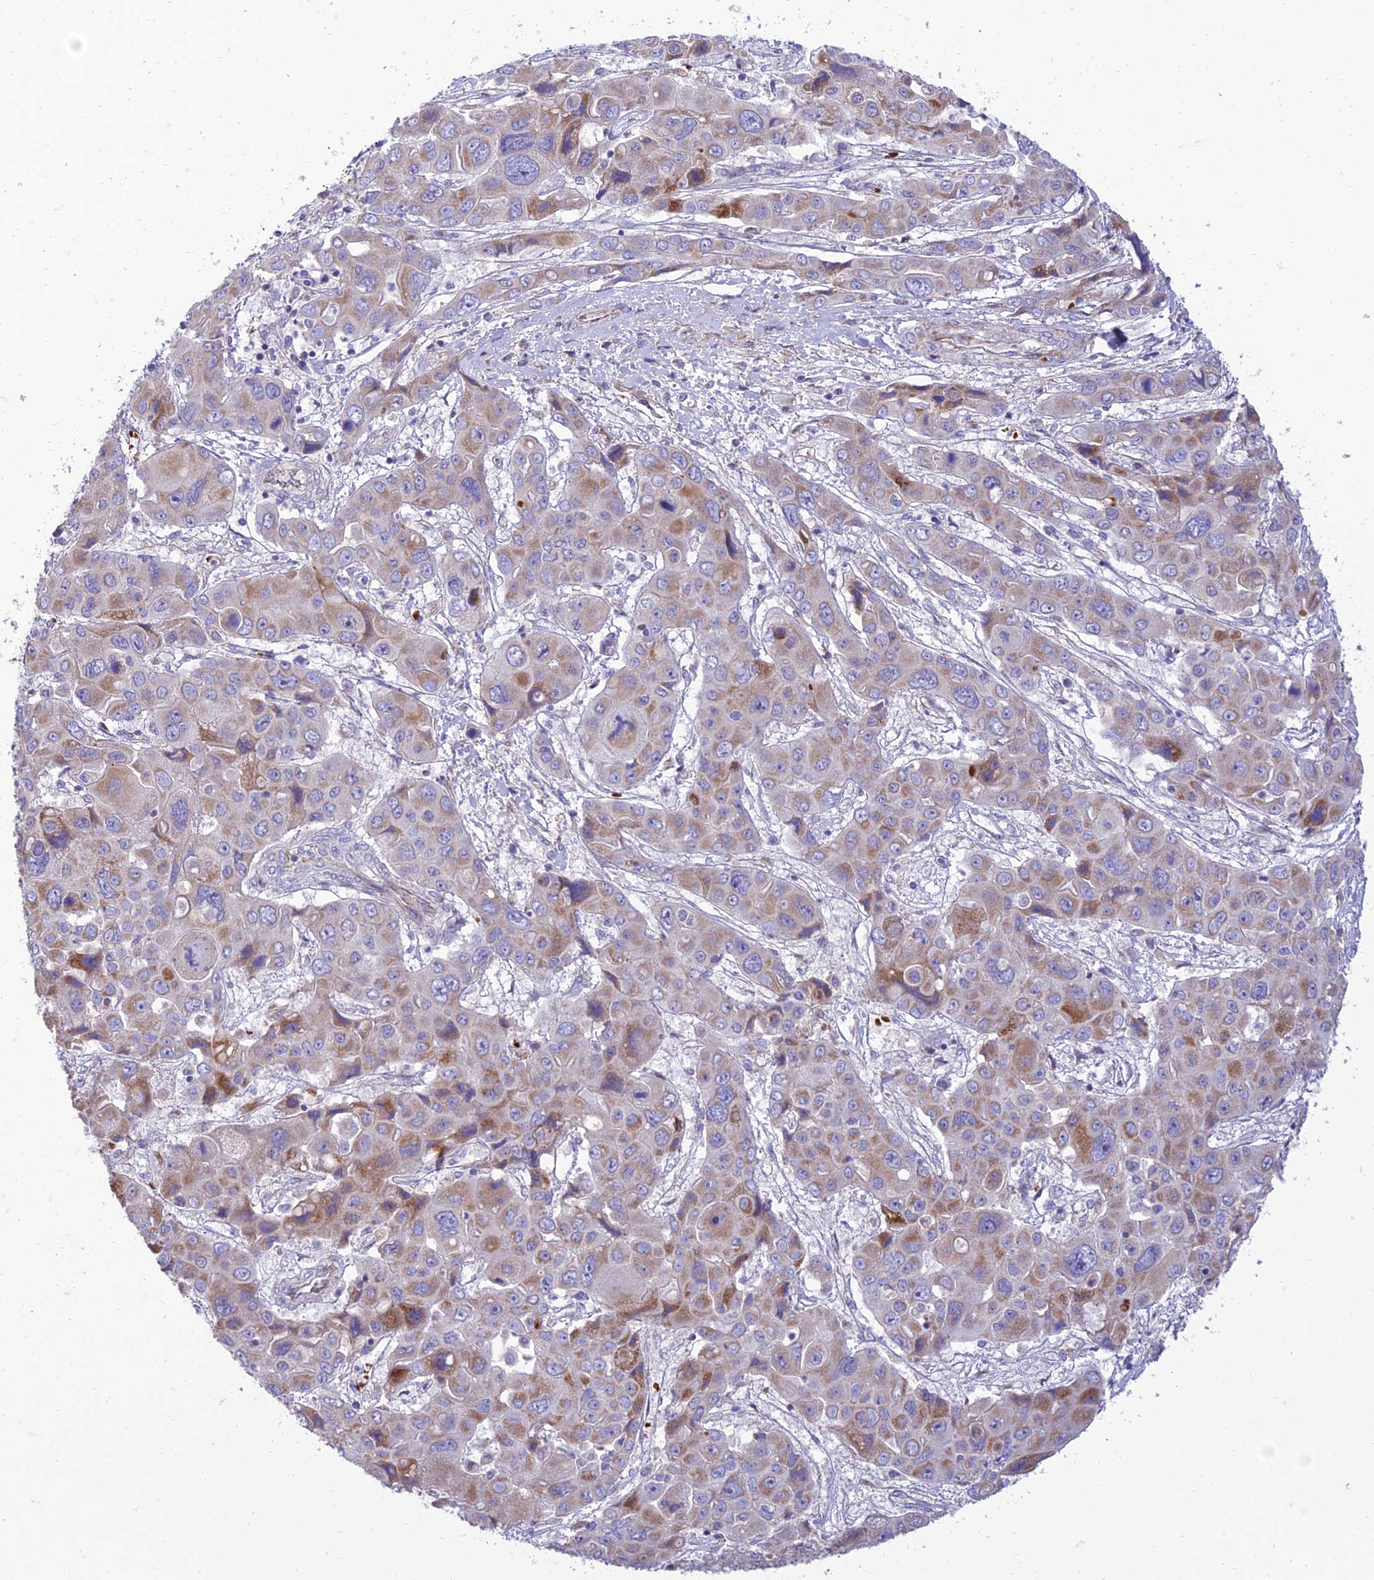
{"staining": {"intensity": "moderate", "quantity": "<25%", "location": "cytoplasmic/membranous"}, "tissue": "liver cancer", "cell_type": "Tumor cells", "image_type": "cancer", "snomed": [{"axis": "morphology", "description": "Cholangiocarcinoma"}, {"axis": "topography", "description": "Liver"}], "caption": "Human liver cholangiocarcinoma stained with a brown dye shows moderate cytoplasmic/membranous positive positivity in about <25% of tumor cells.", "gene": "SEL1L3", "patient": {"sex": "male", "age": 67}}